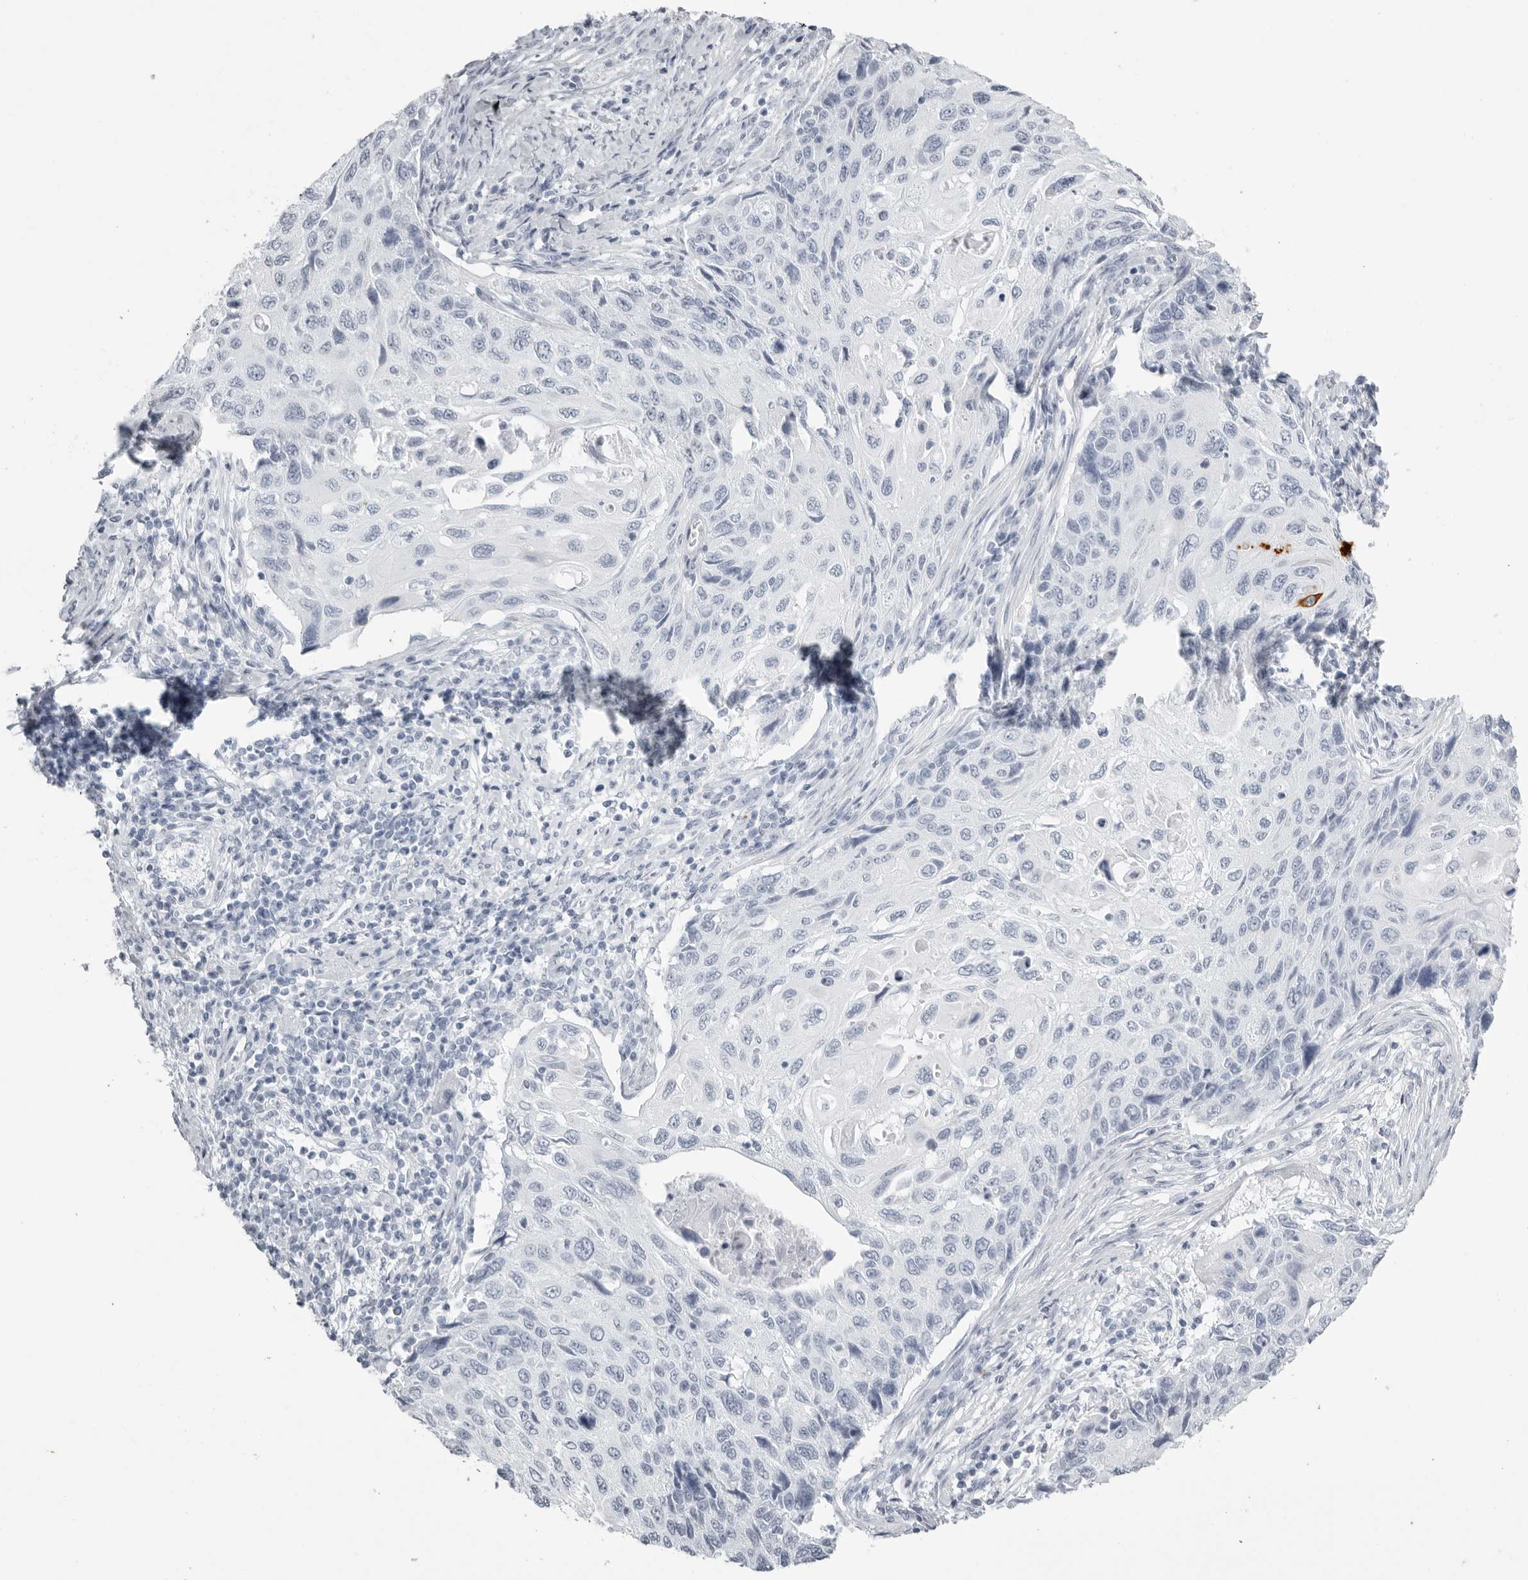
{"staining": {"intensity": "negative", "quantity": "none", "location": "none"}, "tissue": "cervical cancer", "cell_type": "Tumor cells", "image_type": "cancer", "snomed": [{"axis": "morphology", "description": "Squamous cell carcinoma, NOS"}, {"axis": "topography", "description": "Cervix"}], "caption": "Immunohistochemistry micrograph of neoplastic tissue: human cervical squamous cell carcinoma stained with DAB displays no significant protein positivity in tumor cells. Nuclei are stained in blue.", "gene": "KLK9", "patient": {"sex": "female", "age": 70}}